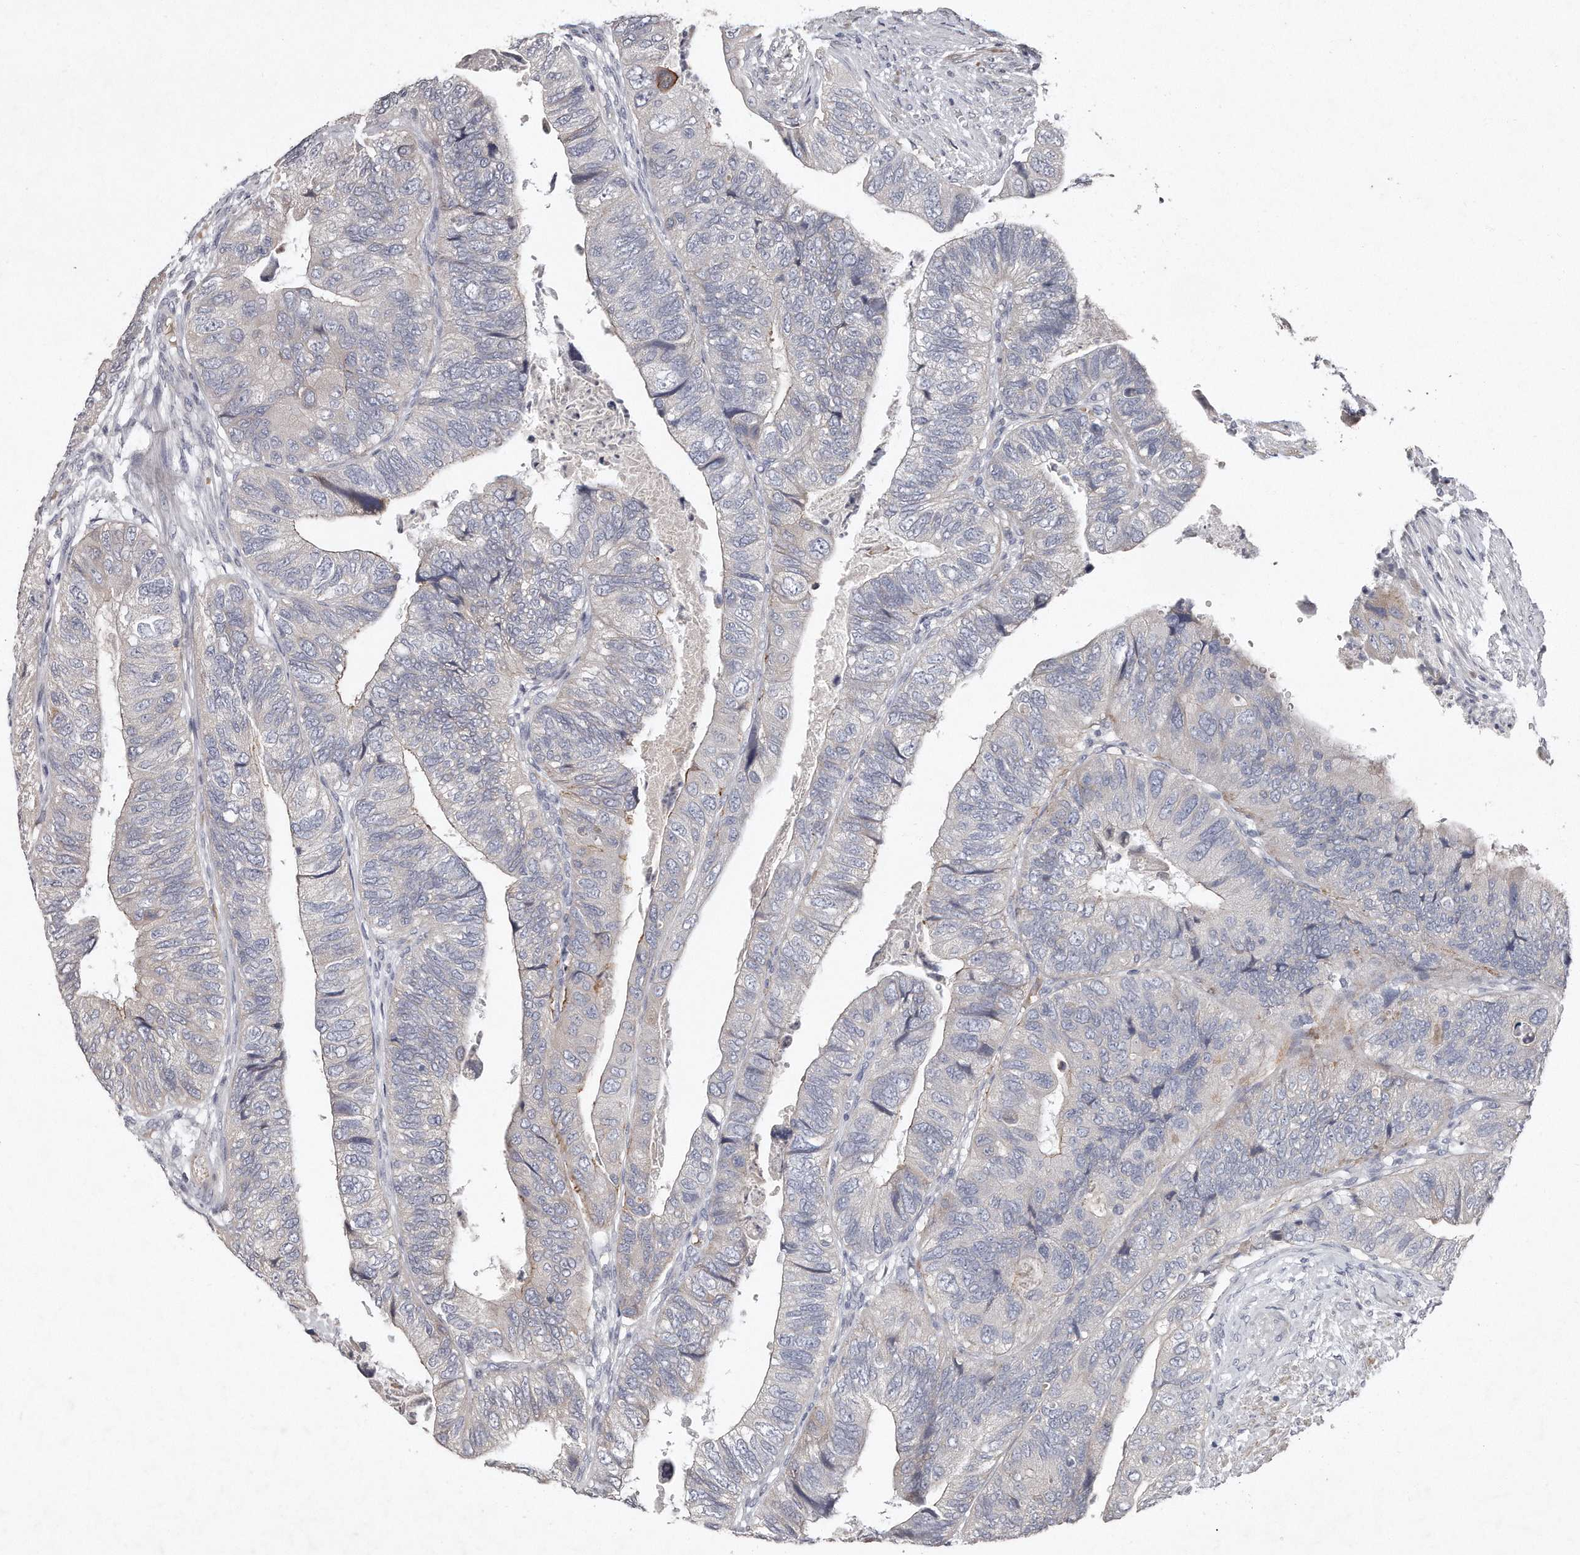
{"staining": {"intensity": "negative", "quantity": "none", "location": "none"}, "tissue": "colorectal cancer", "cell_type": "Tumor cells", "image_type": "cancer", "snomed": [{"axis": "morphology", "description": "Adenocarcinoma, NOS"}, {"axis": "topography", "description": "Rectum"}], "caption": "Human adenocarcinoma (colorectal) stained for a protein using immunohistochemistry (IHC) exhibits no staining in tumor cells.", "gene": "TECR", "patient": {"sex": "male", "age": 63}}